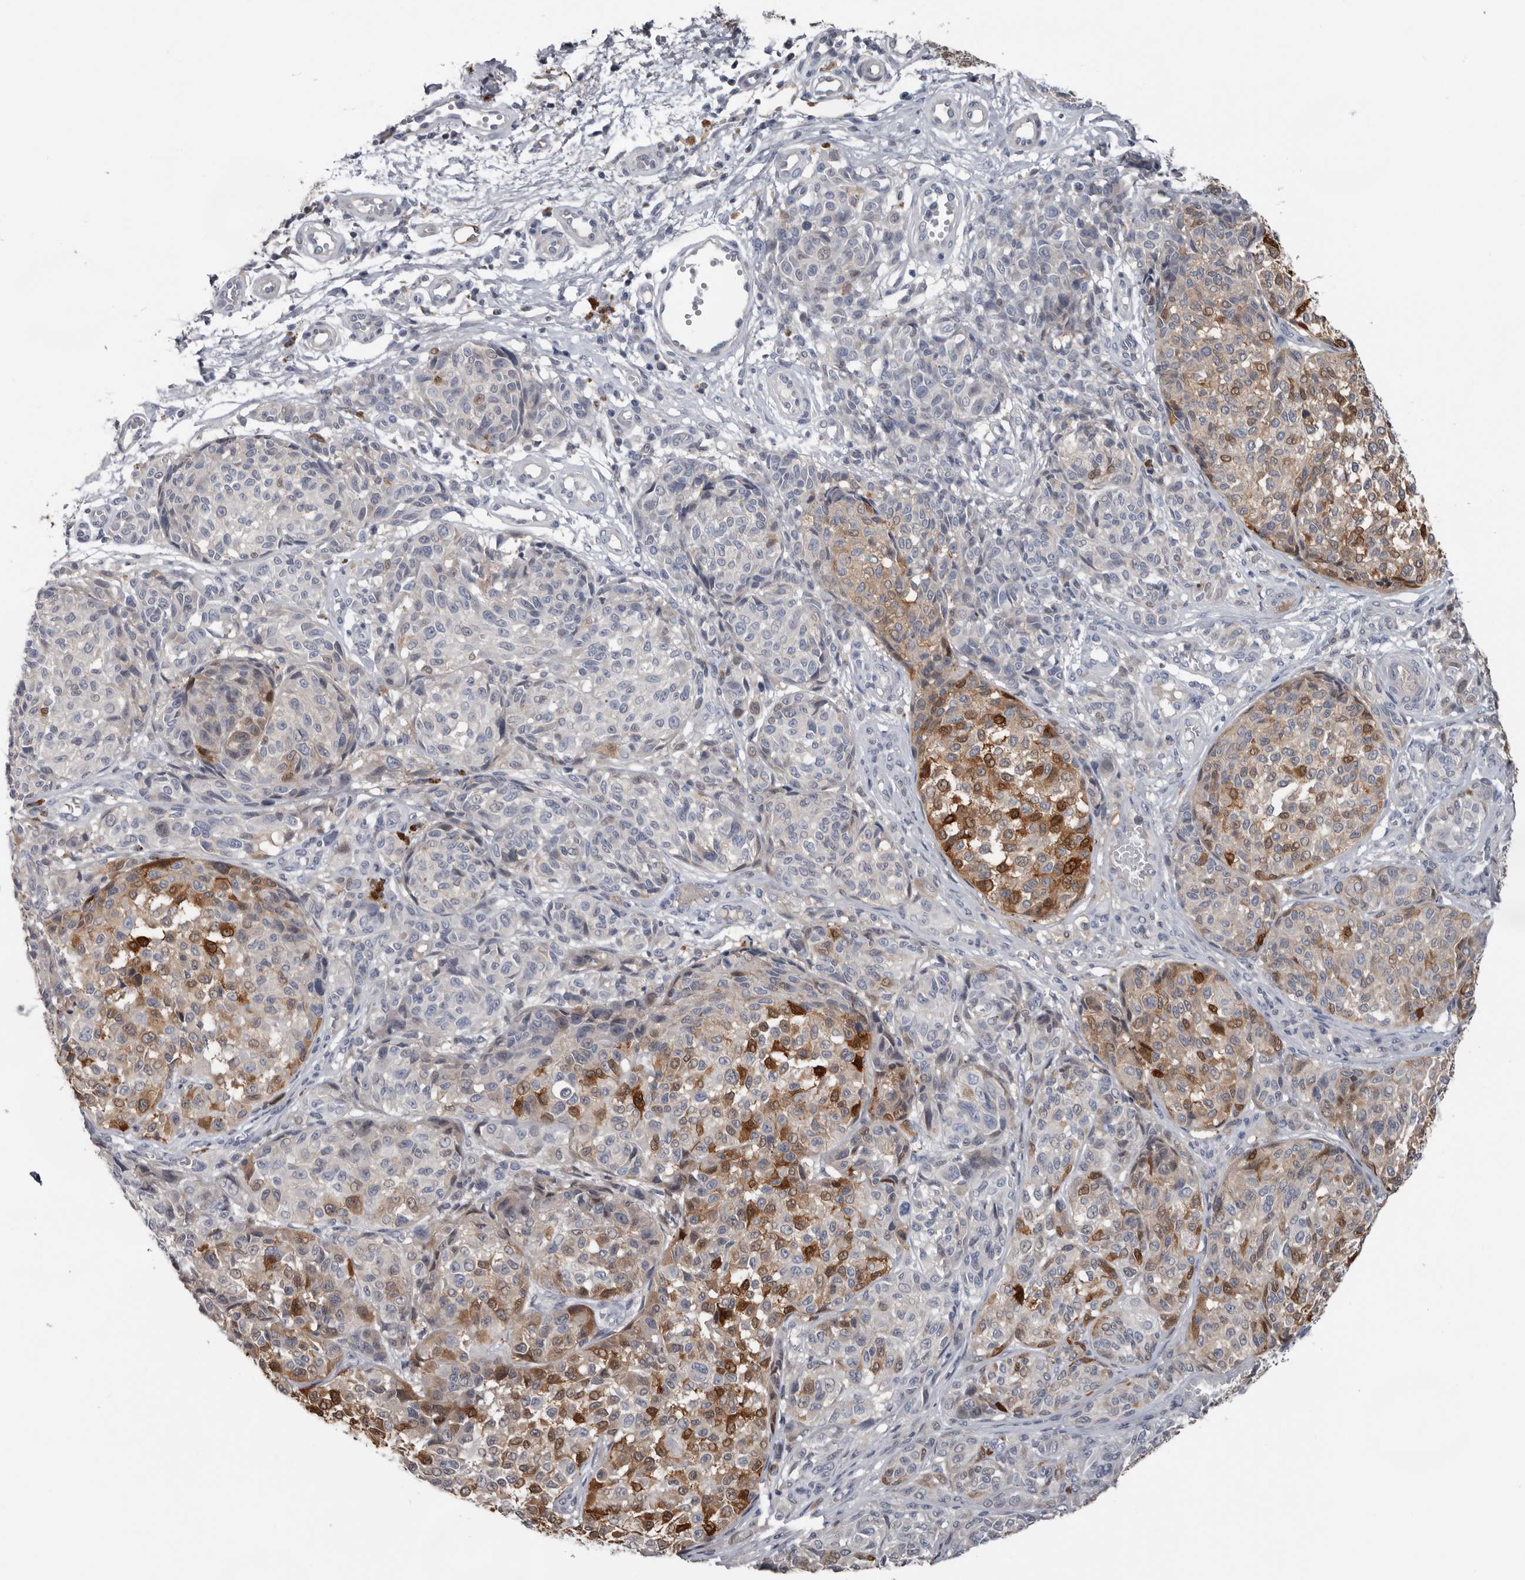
{"staining": {"intensity": "moderate", "quantity": "<25%", "location": "cytoplasmic/membranous,nuclear"}, "tissue": "melanoma", "cell_type": "Tumor cells", "image_type": "cancer", "snomed": [{"axis": "morphology", "description": "Malignant melanoma, NOS"}, {"axis": "topography", "description": "Skin"}], "caption": "Approximately <25% of tumor cells in melanoma show moderate cytoplasmic/membranous and nuclear protein staining as visualized by brown immunohistochemical staining.", "gene": "FABP7", "patient": {"sex": "male", "age": 83}}